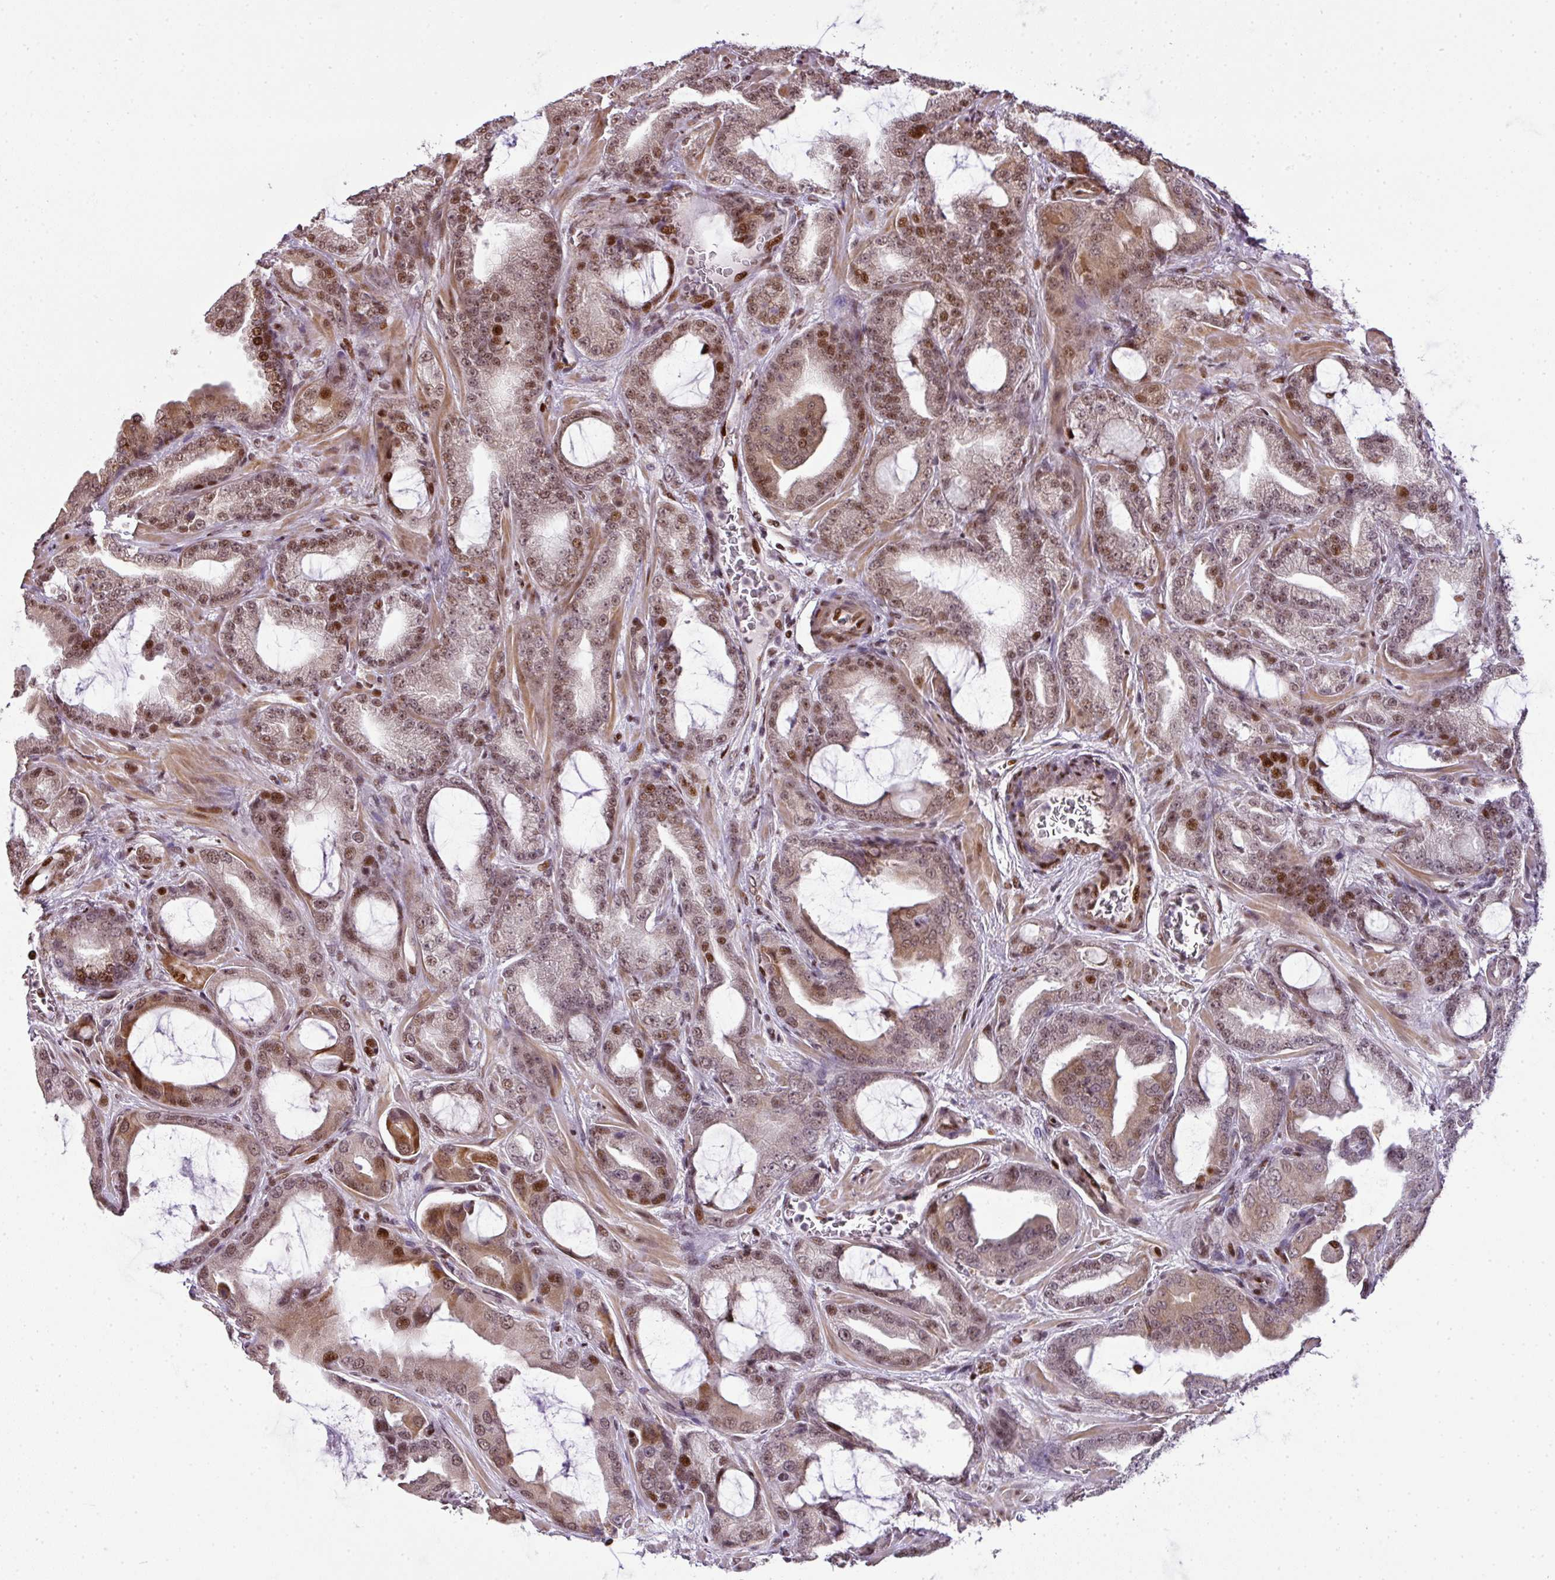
{"staining": {"intensity": "moderate", "quantity": ">75%", "location": "nuclear"}, "tissue": "prostate cancer", "cell_type": "Tumor cells", "image_type": "cancer", "snomed": [{"axis": "morphology", "description": "Adenocarcinoma, High grade"}, {"axis": "topography", "description": "Prostate"}], "caption": "Protein expression analysis of human adenocarcinoma (high-grade) (prostate) reveals moderate nuclear expression in approximately >75% of tumor cells.", "gene": "MYSM1", "patient": {"sex": "male", "age": 68}}